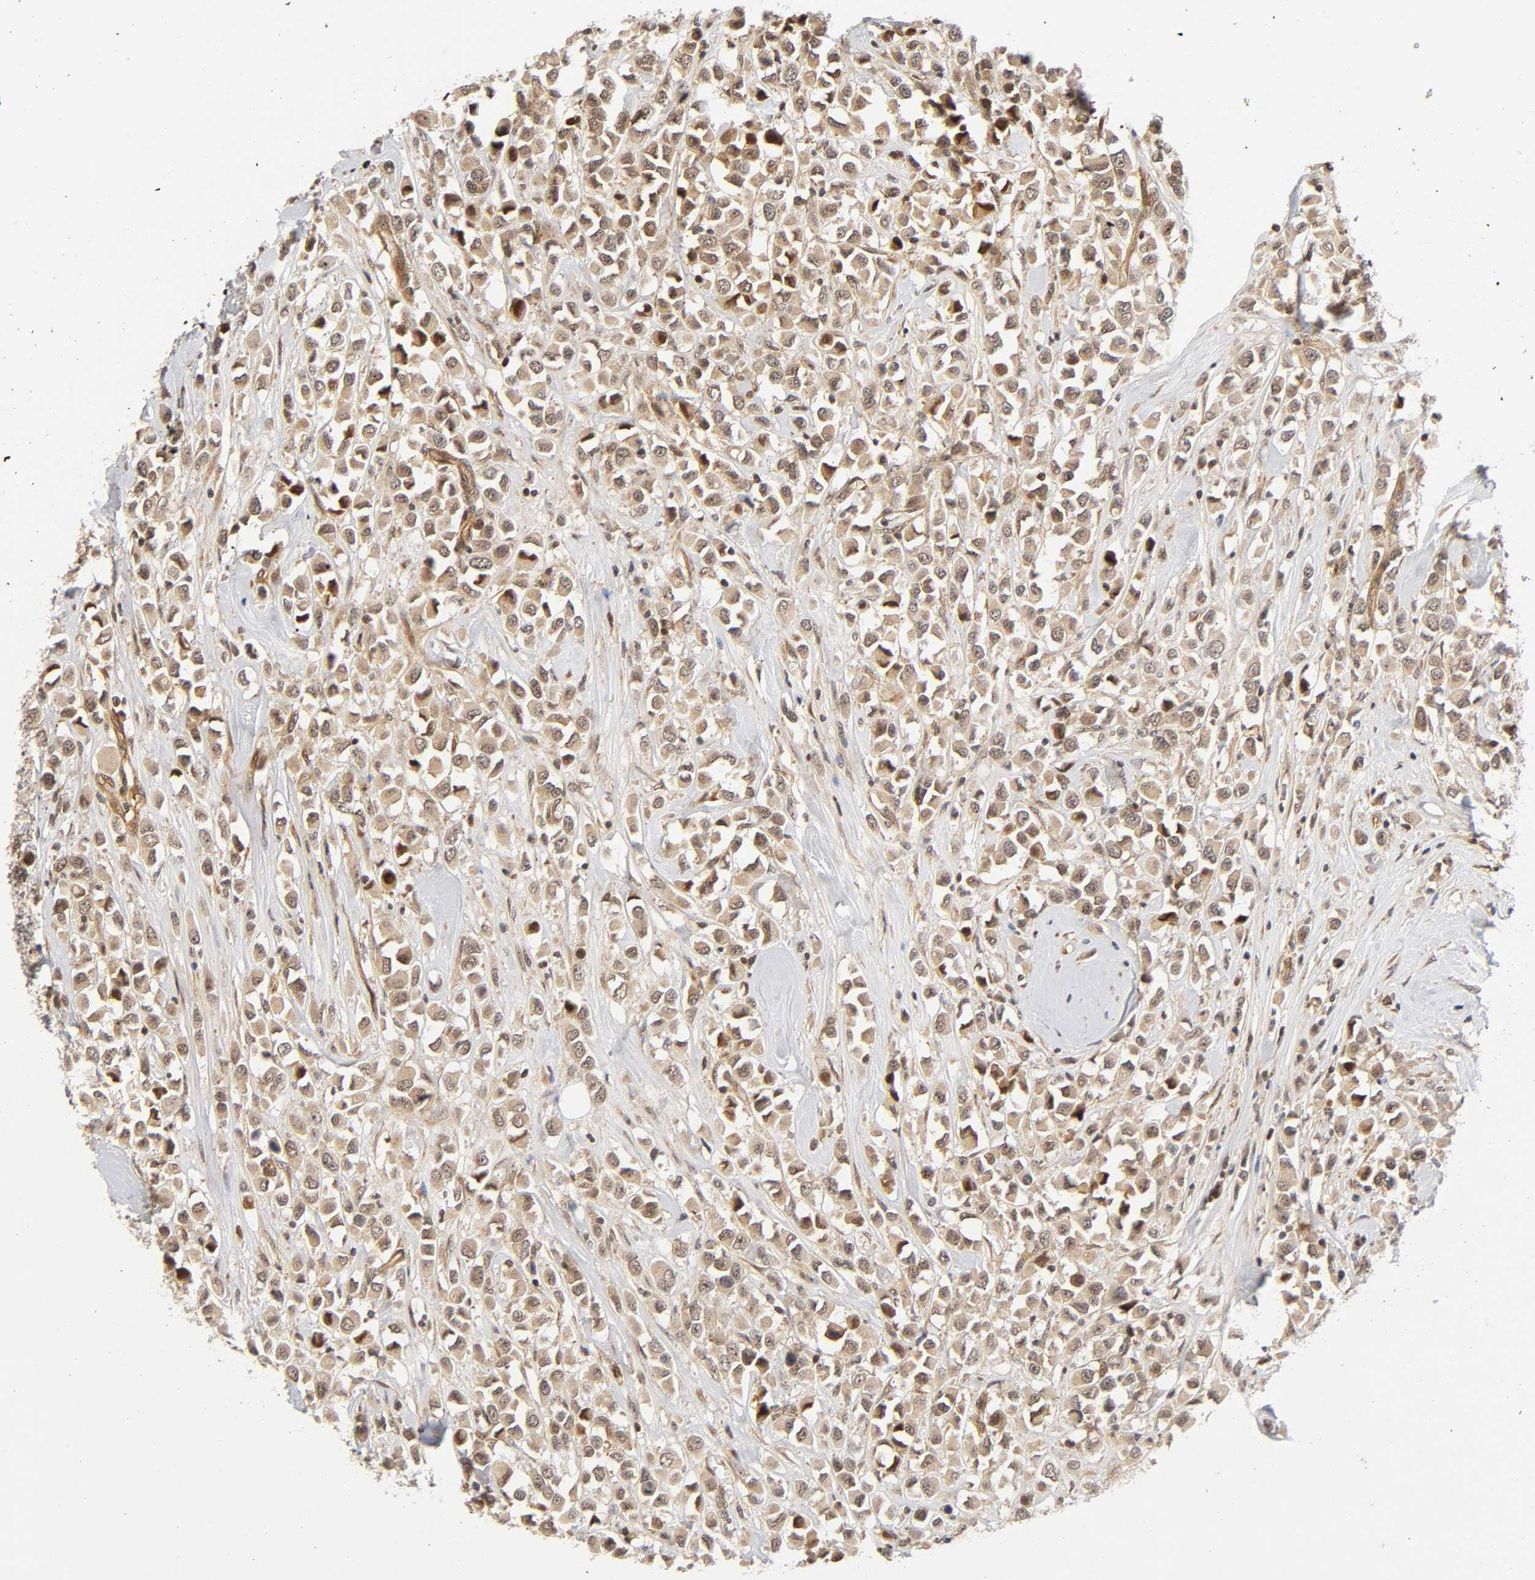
{"staining": {"intensity": "weak", "quantity": ">75%", "location": "cytoplasmic/membranous"}, "tissue": "breast cancer", "cell_type": "Tumor cells", "image_type": "cancer", "snomed": [{"axis": "morphology", "description": "Duct carcinoma"}, {"axis": "topography", "description": "Breast"}], "caption": "Protein staining of infiltrating ductal carcinoma (breast) tissue reveals weak cytoplasmic/membranous staining in about >75% of tumor cells.", "gene": "IQCJ-SCHIP1", "patient": {"sex": "female", "age": 61}}